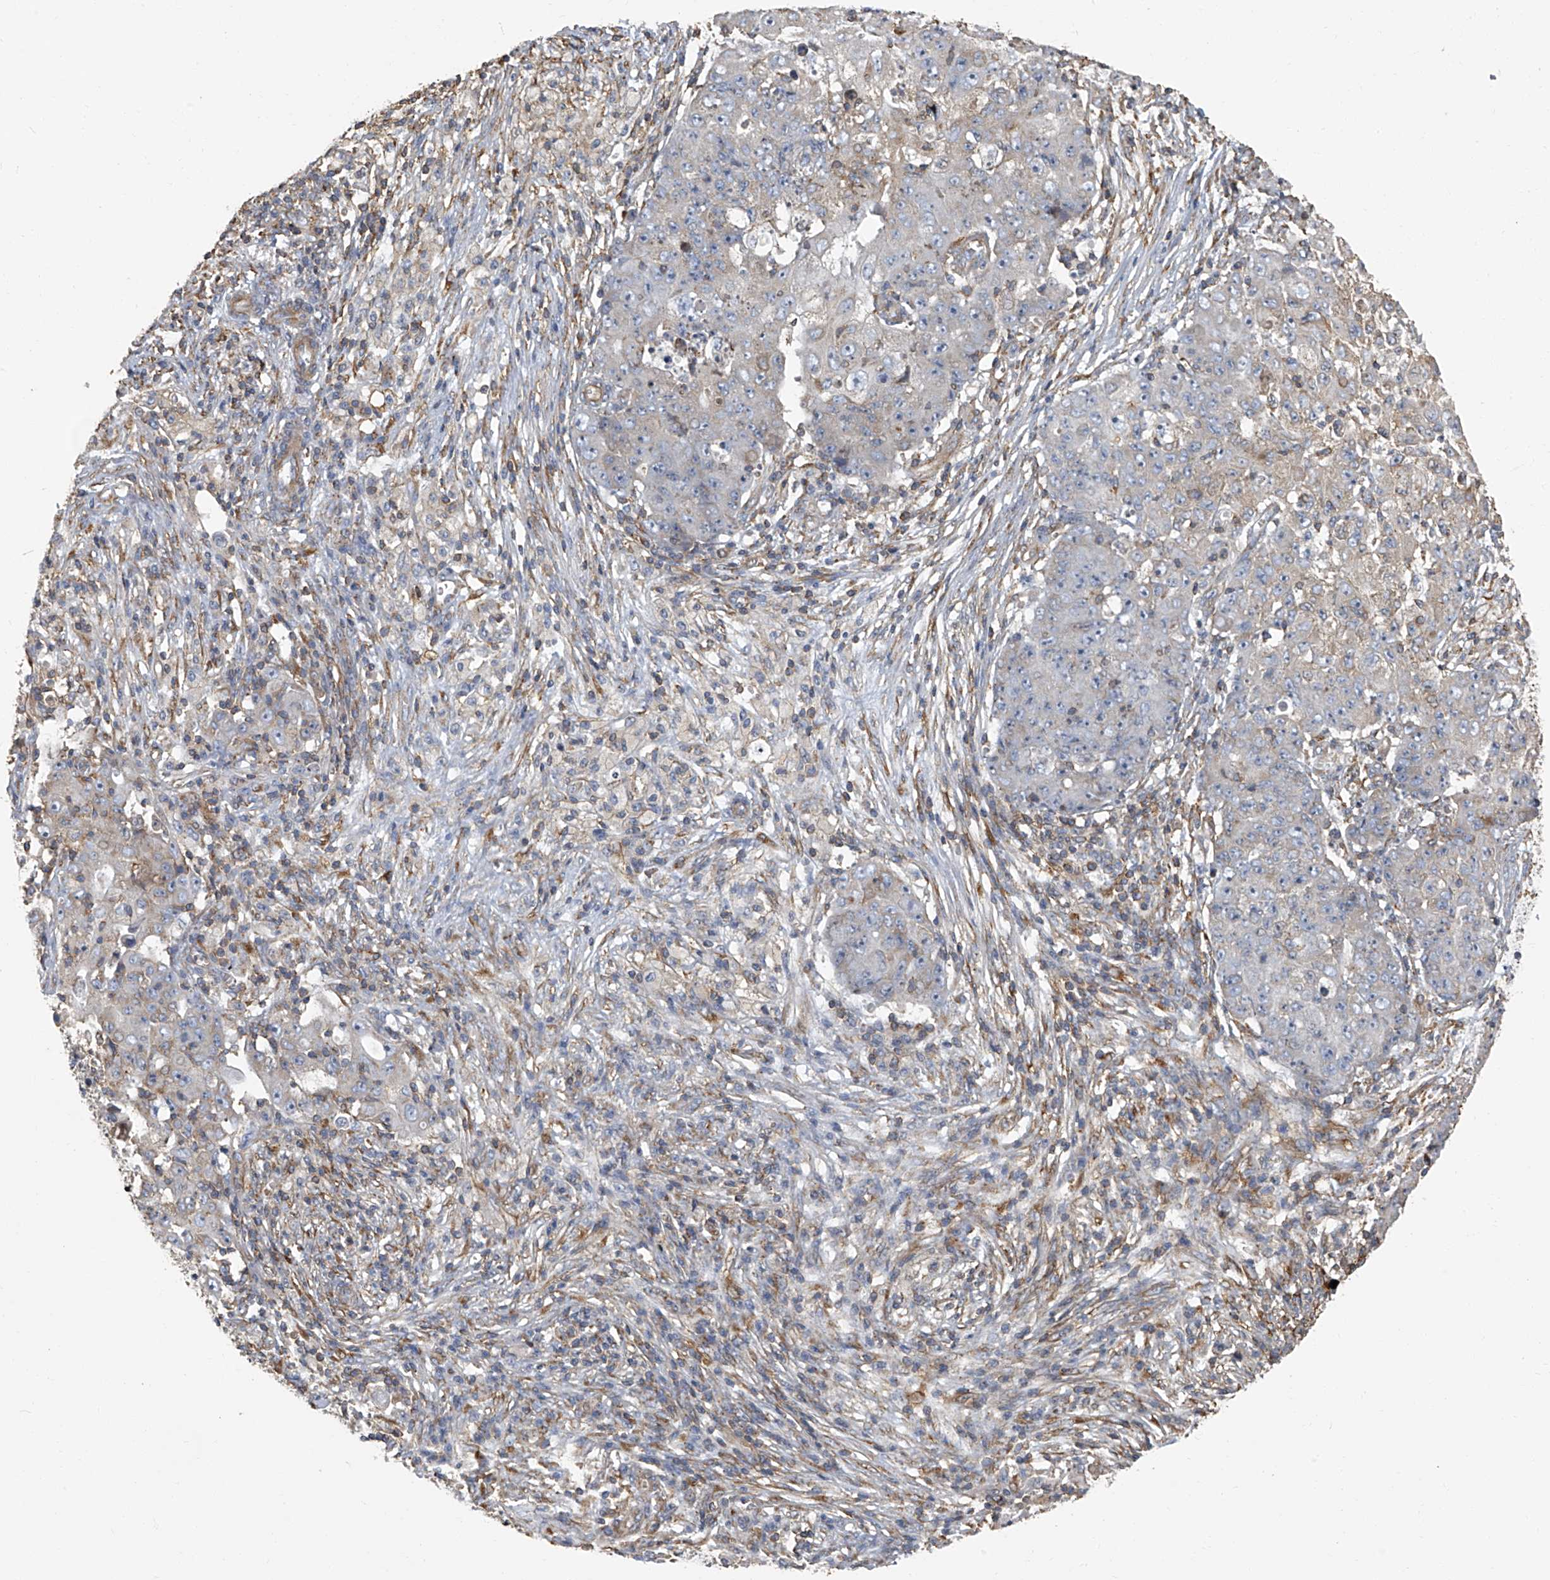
{"staining": {"intensity": "weak", "quantity": "<25%", "location": "cytoplasmic/membranous"}, "tissue": "ovarian cancer", "cell_type": "Tumor cells", "image_type": "cancer", "snomed": [{"axis": "morphology", "description": "Carcinoma, endometroid"}, {"axis": "topography", "description": "Ovary"}], "caption": "DAB (3,3'-diaminobenzidine) immunohistochemical staining of ovarian cancer shows no significant staining in tumor cells. (Stains: DAB (3,3'-diaminobenzidine) immunohistochemistry (IHC) with hematoxylin counter stain, Microscopy: brightfield microscopy at high magnification).", "gene": "SEPTIN7", "patient": {"sex": "female", "age": 42}}